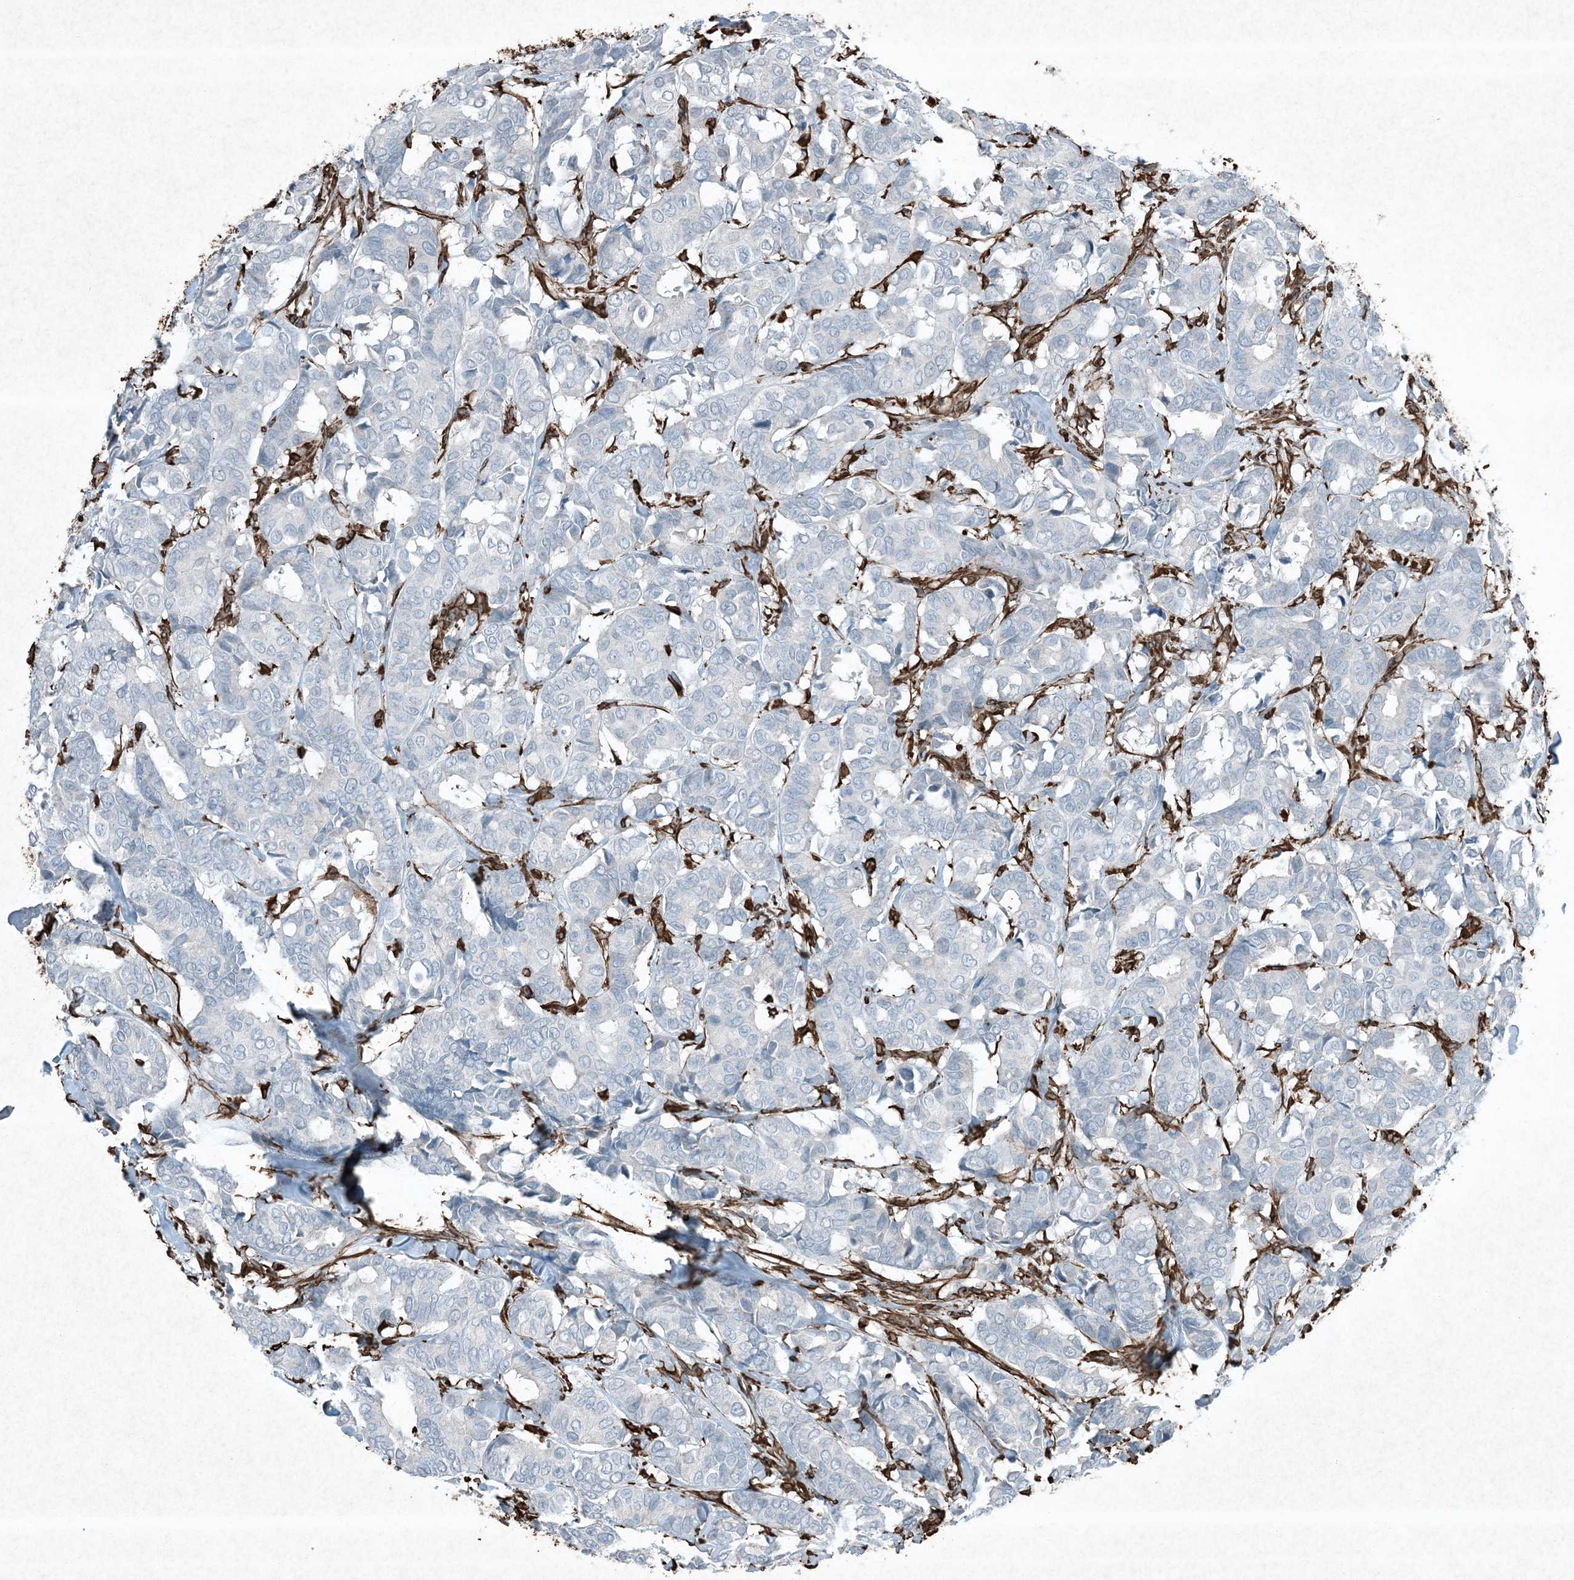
{"staining": {"intensity": "negative", "quantity": "none", "location": "none"}, "tissue": "breast cancer", "cell_type": "Tumor cells", "image_type": "cancer", "snomed": [{"axis": "morphology", "description": "Duct carcinoma"}, {"axis": "topography", "description": "Breast"}], "caption": "The image shows no staining of tumor cells in breast cancer (invasive ductal carcinoma). Nuclei are stained in blue.", "gene": "RYK", "patient": {"sex": "female", "age": 87}}